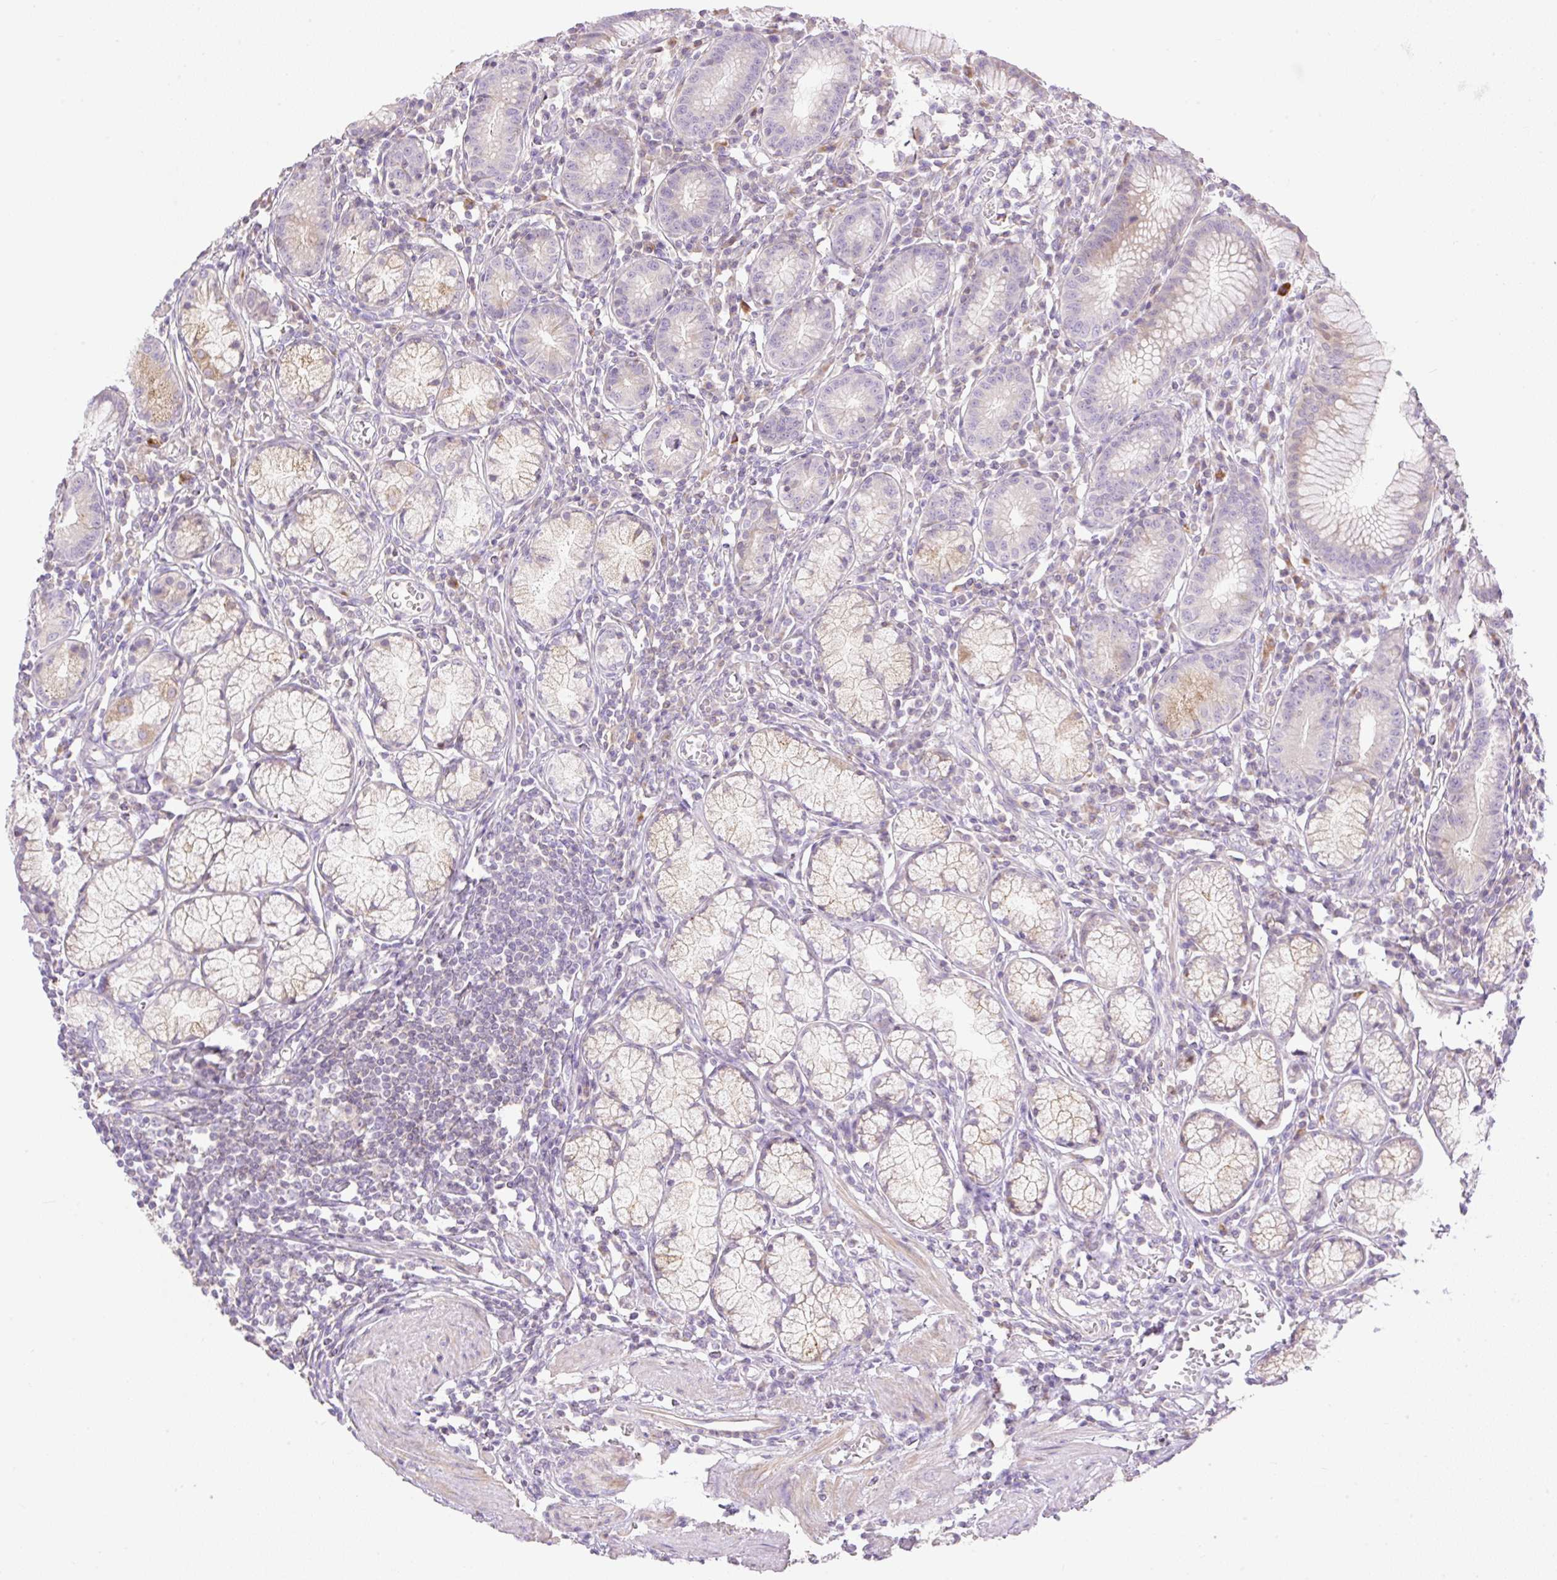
{"staining": {"intensity": "moderate", "quantity": "<25%", "location": "cytoplasmic/membranous"}, "tissue": "stomach", "cell_type": "Glandular cells", "image_type": "normal", "snomed": [{"axis": "morphology", "description": "Normal tissue, NOS"}, {"axis": "topography", "description": "Stomach"}], "caption": "A brown stain labels moderate cytoplasmic/membranous staining of a protein in glandular cells of benign stomach. (brown staining indicates protein expression, while blue staining denotes nuclei).", "gene": "VPS25", "patient": {"sex": "male", "age": 55}}